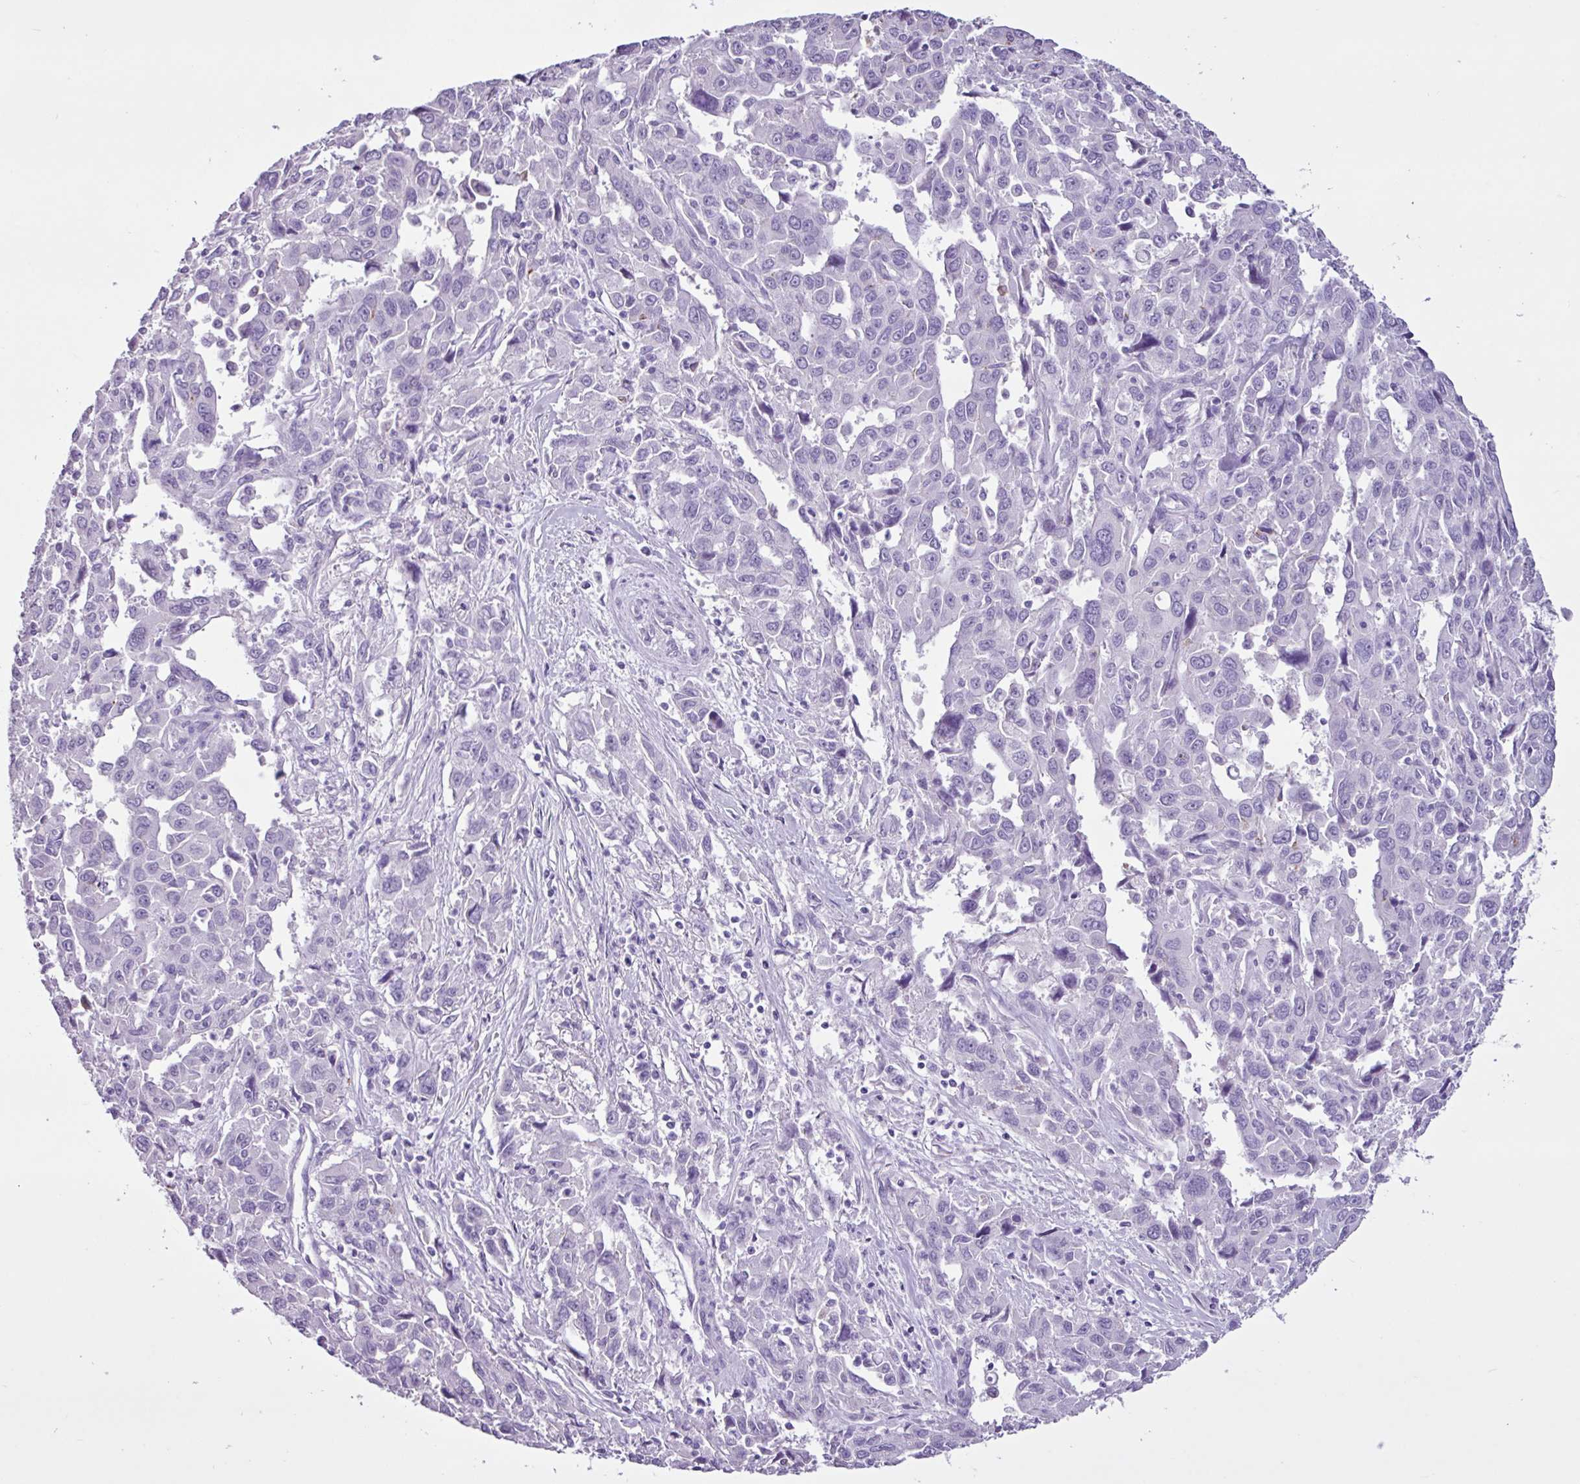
{"staining": {"intensity": "negative", "quantity": "none", "location": "none"}, "tissue": "liver cancer", "cell_type": "Tumor cells", "image_type": "cancer", "snomed": [{"axis": "morphology", "description": "Carcinoma, Hepatocellular, NOS"}, {"axis": "topography", "description": "Liver"}], "caption": "Liver cancer was stained to show a protein in brown. There is no significant staining in tumor cells. Nuclei are stained in blue.", "gene": "PGR", "patient": {"sex": "male", "age": 63}}